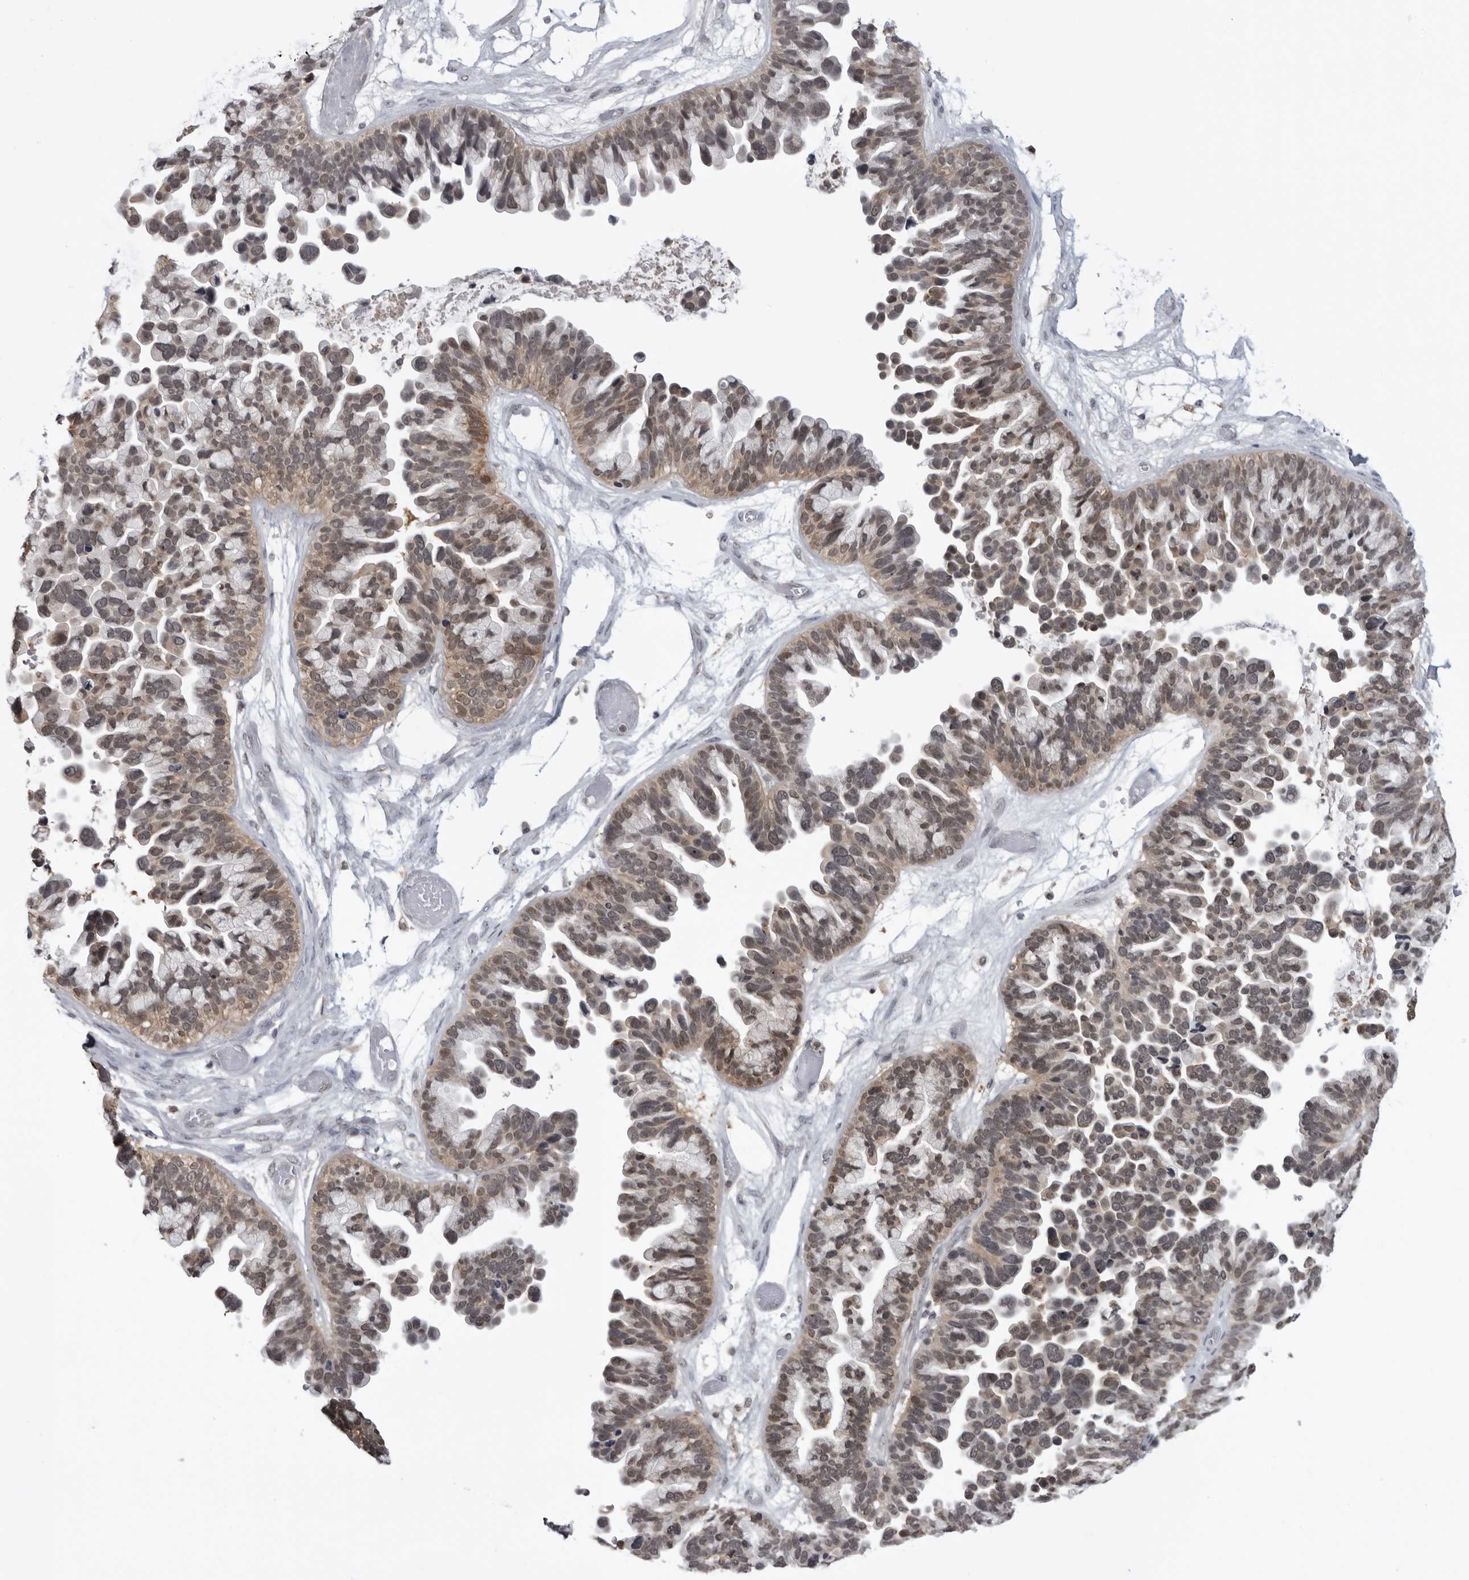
{"staining": {"intensity": "moderate", "quantity": ">75%", "location": "cytoplasmic/membranous,nuclear"}, "tissue": "ovarian cancer", "cell_type": "Tumor cells", "image_type": "cancer", "snomed": [{"axis": "morphology", "description": "Cystadenocarcinoma, serous, NOS"}, {"axis": "topography", "description": "Ovary"}], "caption": "Serous cystadenocarcinoma (ovarian) tissue shows moderate cytoplasmic/membranous and nuclear expression in about >75% of tumor cells (DAB IHC, brown staining for protein, blue staining for nuclei).", "gene": "PDCL3", "patient": {"sex": "female", "age": 56}}